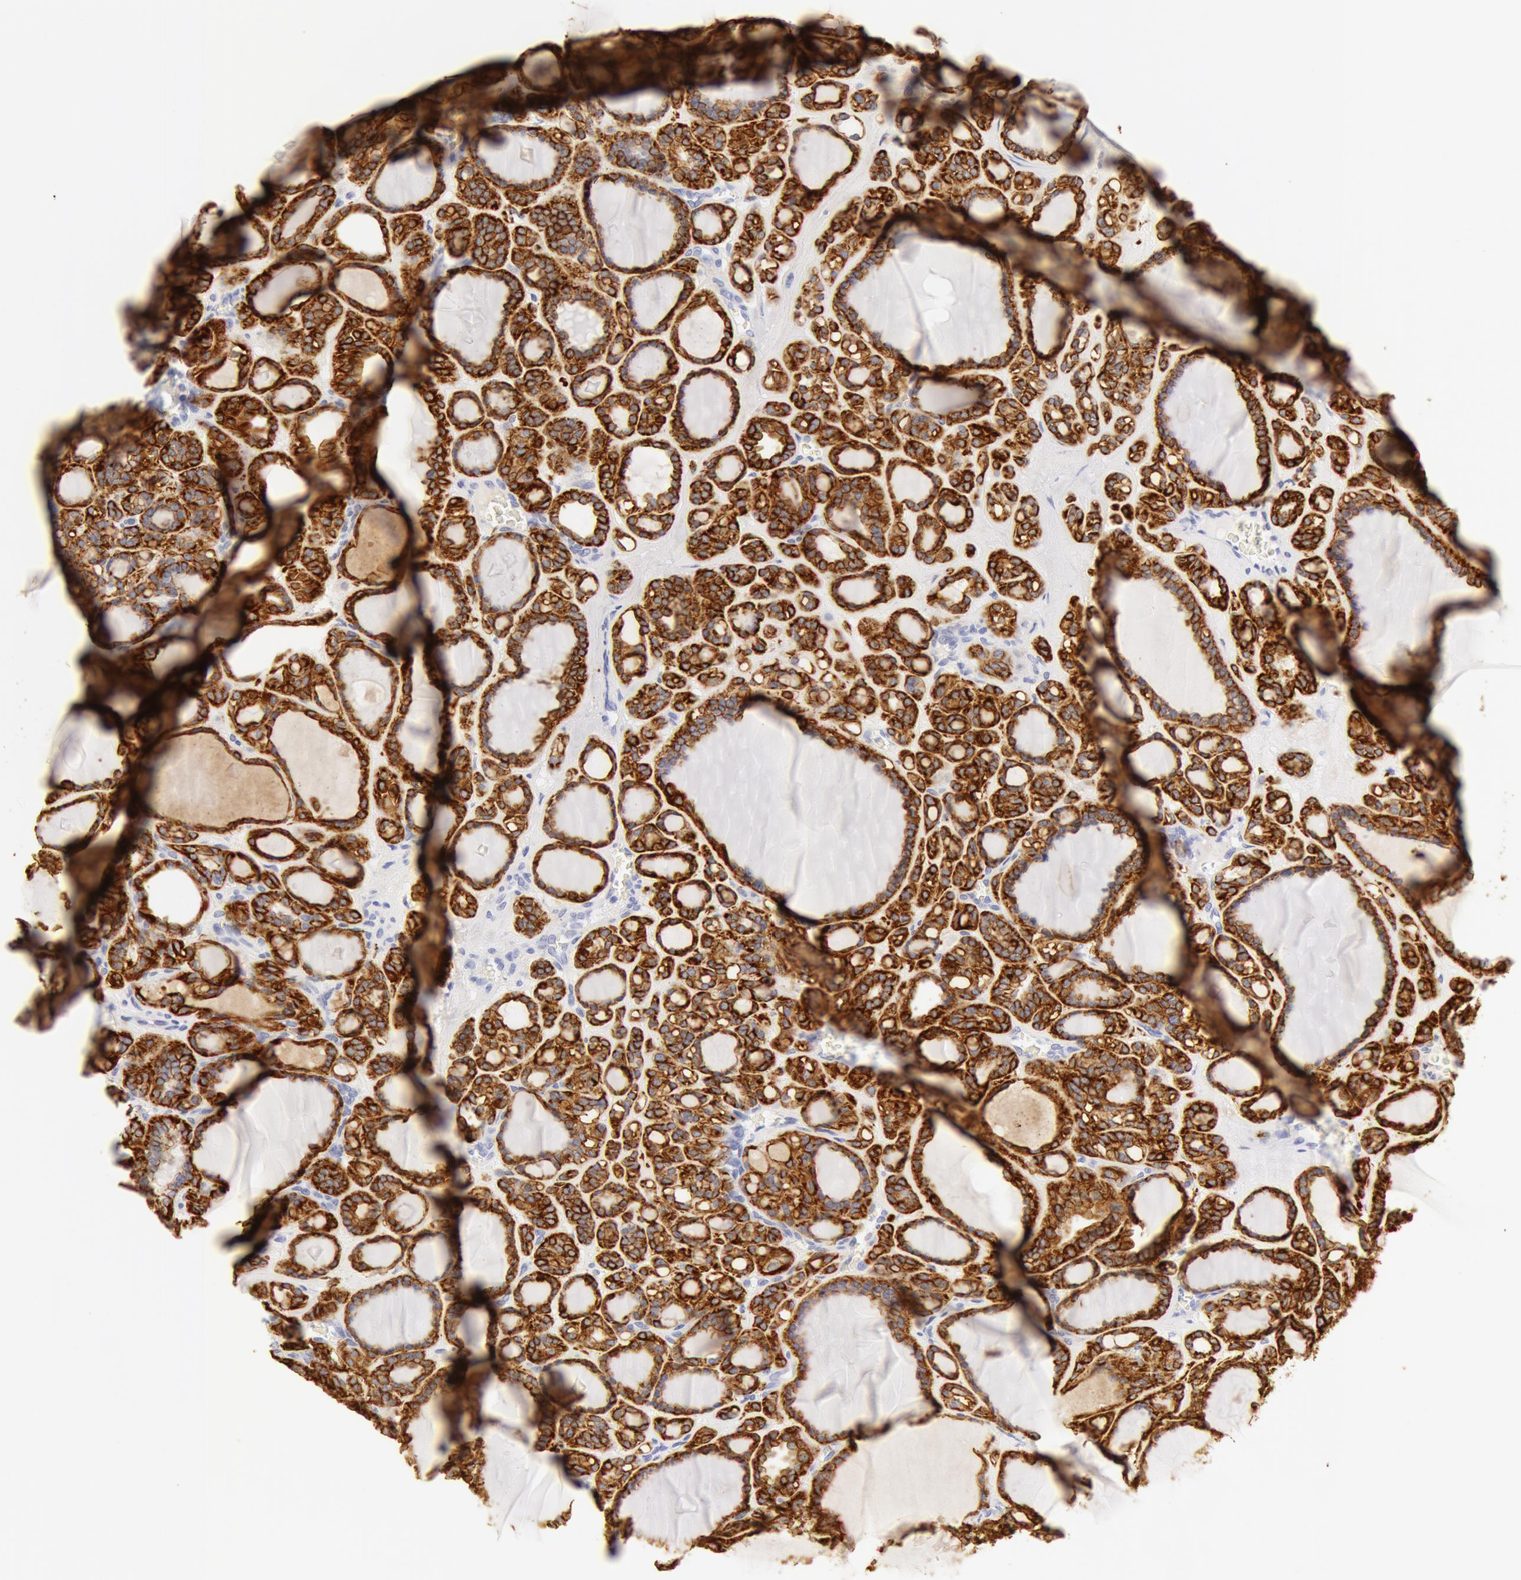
{"staining": {"intensity": "strong", "quantity": ">75%", "location": "cytoplasmic/membranous"}, "tissue": "thyroid cancer", "cell_type": "Tumor cells", "image_type": "cancer", "snomed": [{"axis": "morphology", "description": "Follicular adenoma carcinoma, NOS"}, {"axis": "topography", "description": "Thyroid gland"}], "caption": "This micrograph demonstrates thyroid cancer (follicular adenoma carcinoma) stained with immunohistochemistry (IHC) to label a protein in brown. The cytoplasmic/membranous of tumor cells show strong positivity for the protein. Nuclei are counter-stained blue.", "gene": "KRT8", "patient": {"sex": "female", "age": 71}}